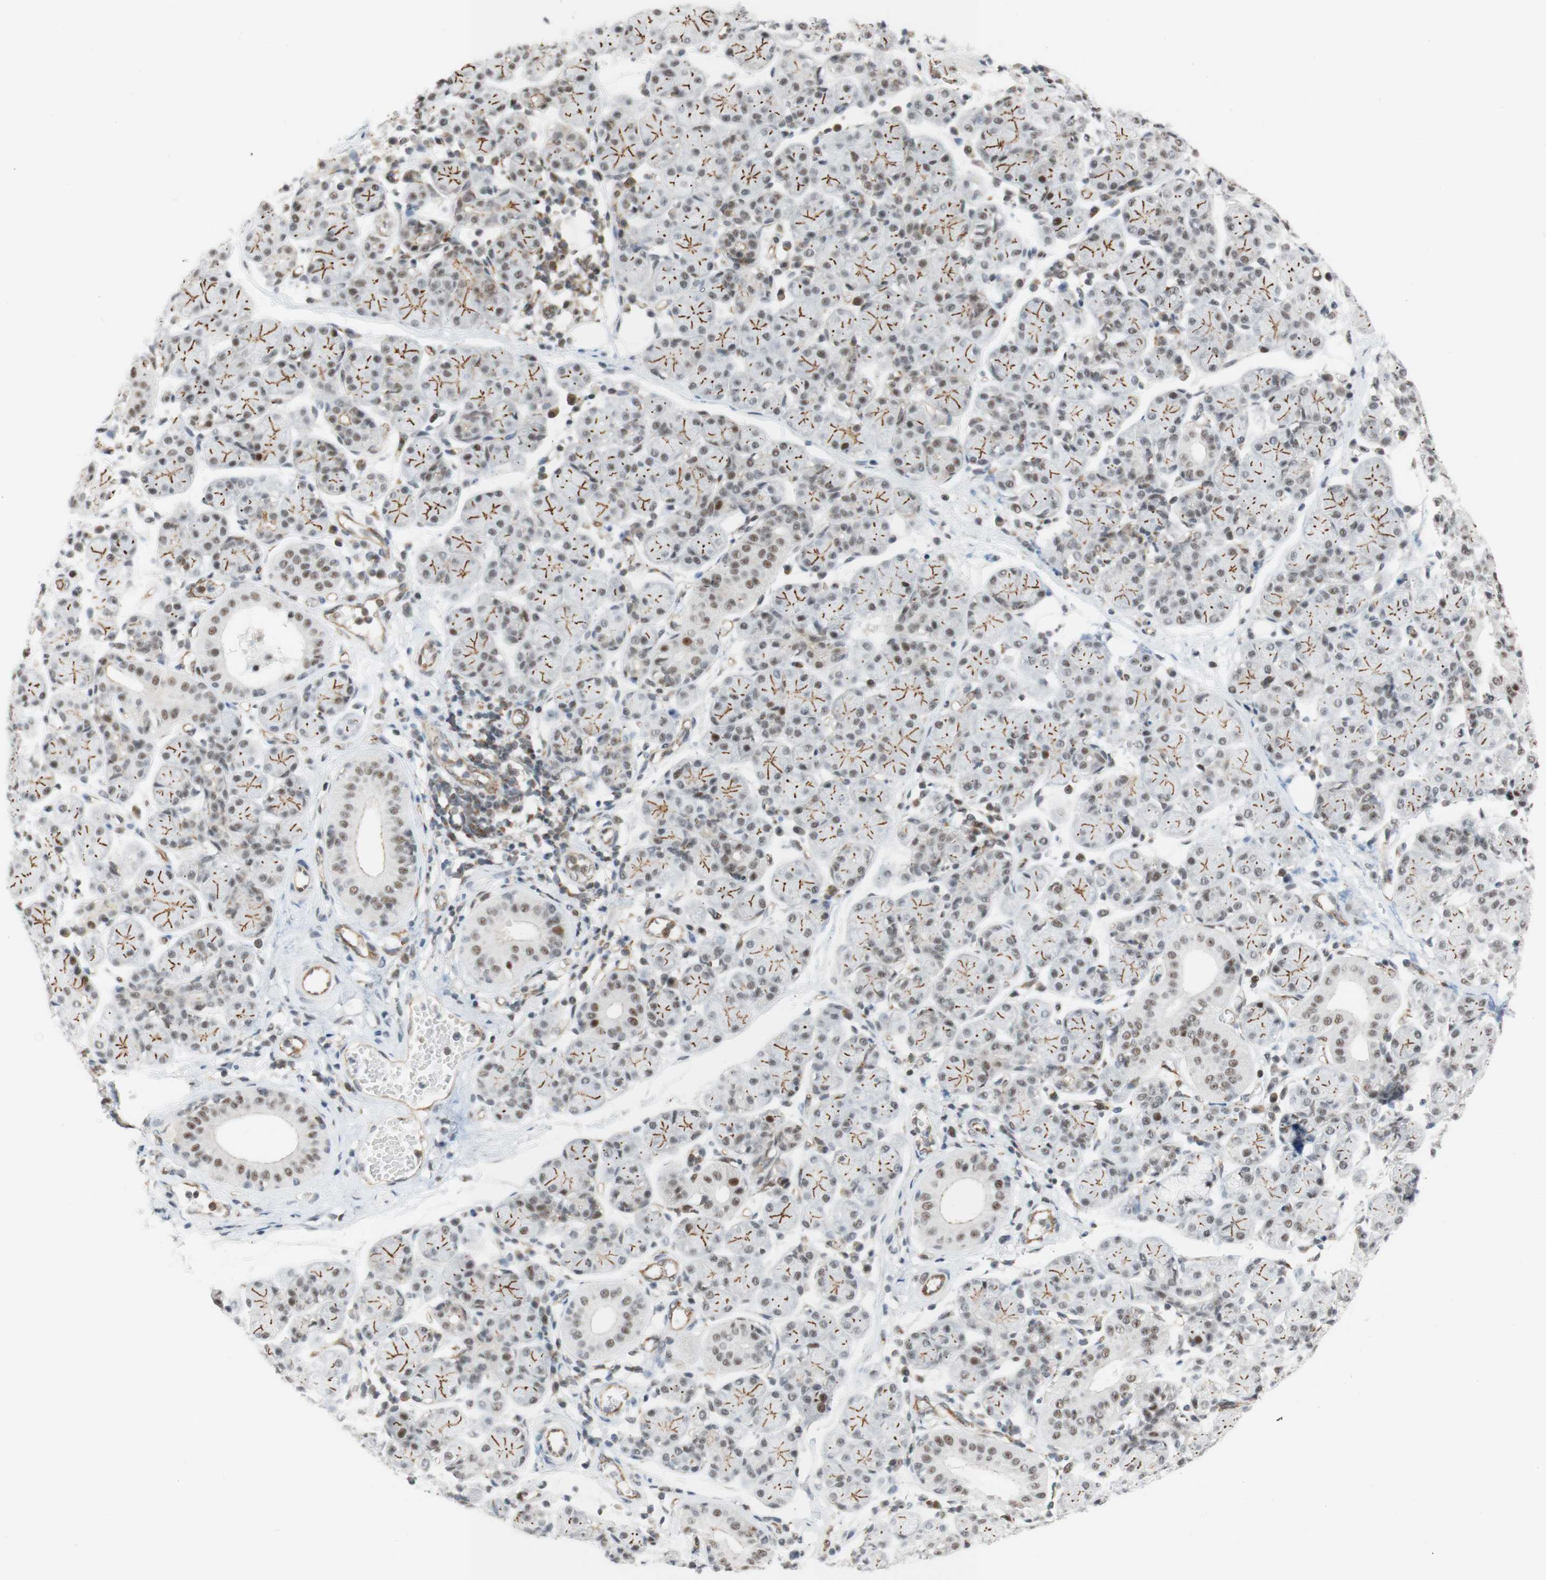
{"staining": {"intensity": "weak", "quantity": "25%-75%", "location": "cytoplasmic/membranous,nuclear"}, "tissue": "salivary gland", "cell_type": "Glandular cells", "image_type": "normal", "snomed": [{"axis": "morphology", "description": "Normal tissue, NOS"}, {"axis": "morphology", "description": "Inflammation, NOS"}, {"axis": "topography", "description": "Lymph node"}, {"axis": "topography", "description": "Salivary gland"}], "caption": "Human salivary gland stained for a protein (brown) exhibits weak cytoplasmic/membranous,nuclear positive expression in about 25%-75% of glandular cells.", "gene": "SAP18", "patient": {"sex": "male", "age": 3}}